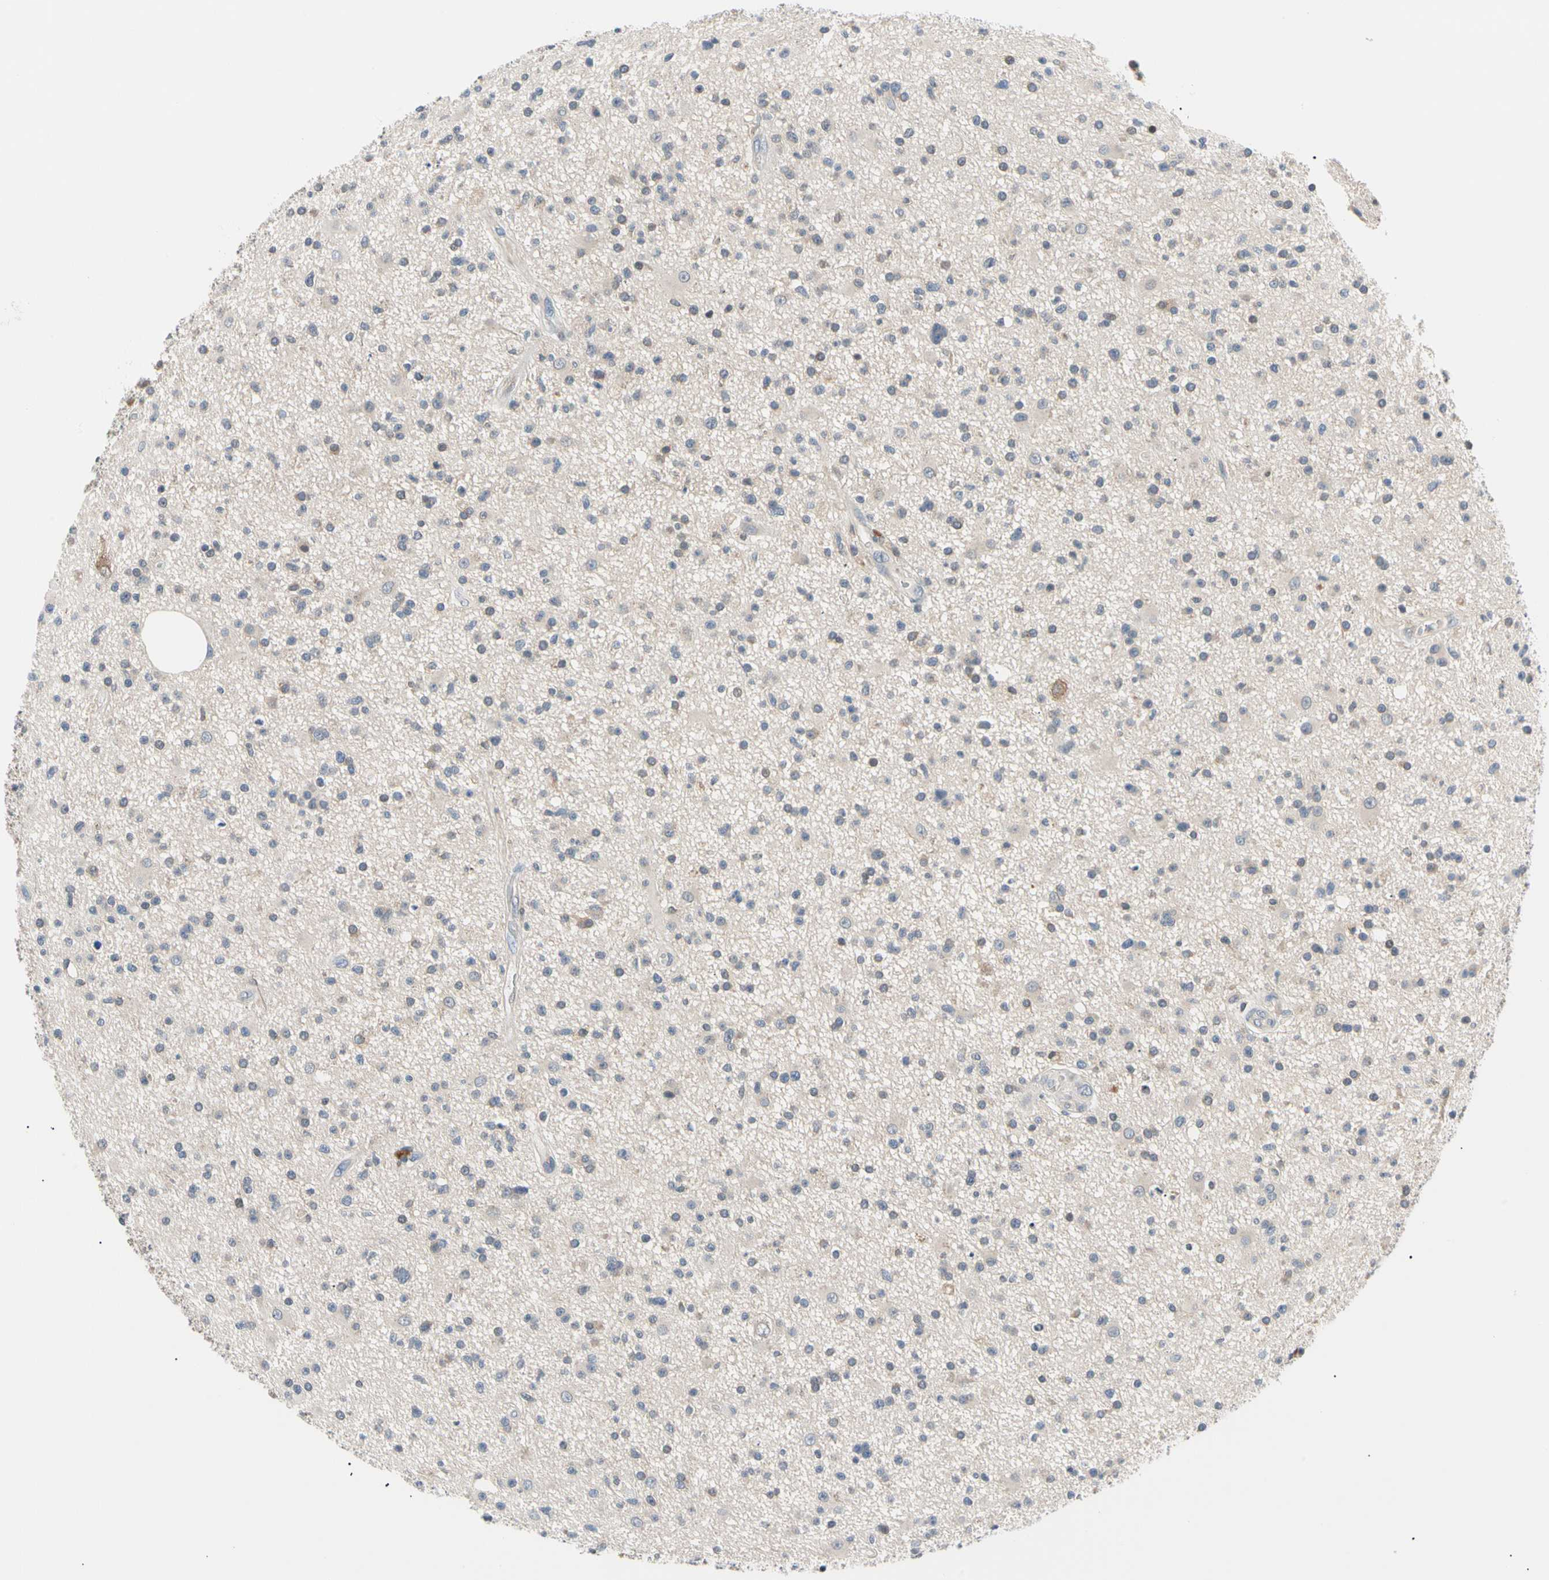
{"staining": {"intensity": "weak", "quantity": "<25%", "location": "cytoplasmic/membranous"}, "tissue": "glioma", "cell_type": "Tumor cells", "image_type": "cancer", "snomed": [{"axis": "morphology", "description": "Glioma, malignant, High grade"}, {"axis": "topography", "description": "Brain"}], "caption": "A high-resolution image shows IHC staining of glioma, which demonstrates no significant positivity in tumor cells. Nuclei are stained in blue.", "gene": "SEC23B", "patient": {"sex": "male", "age": 33}}